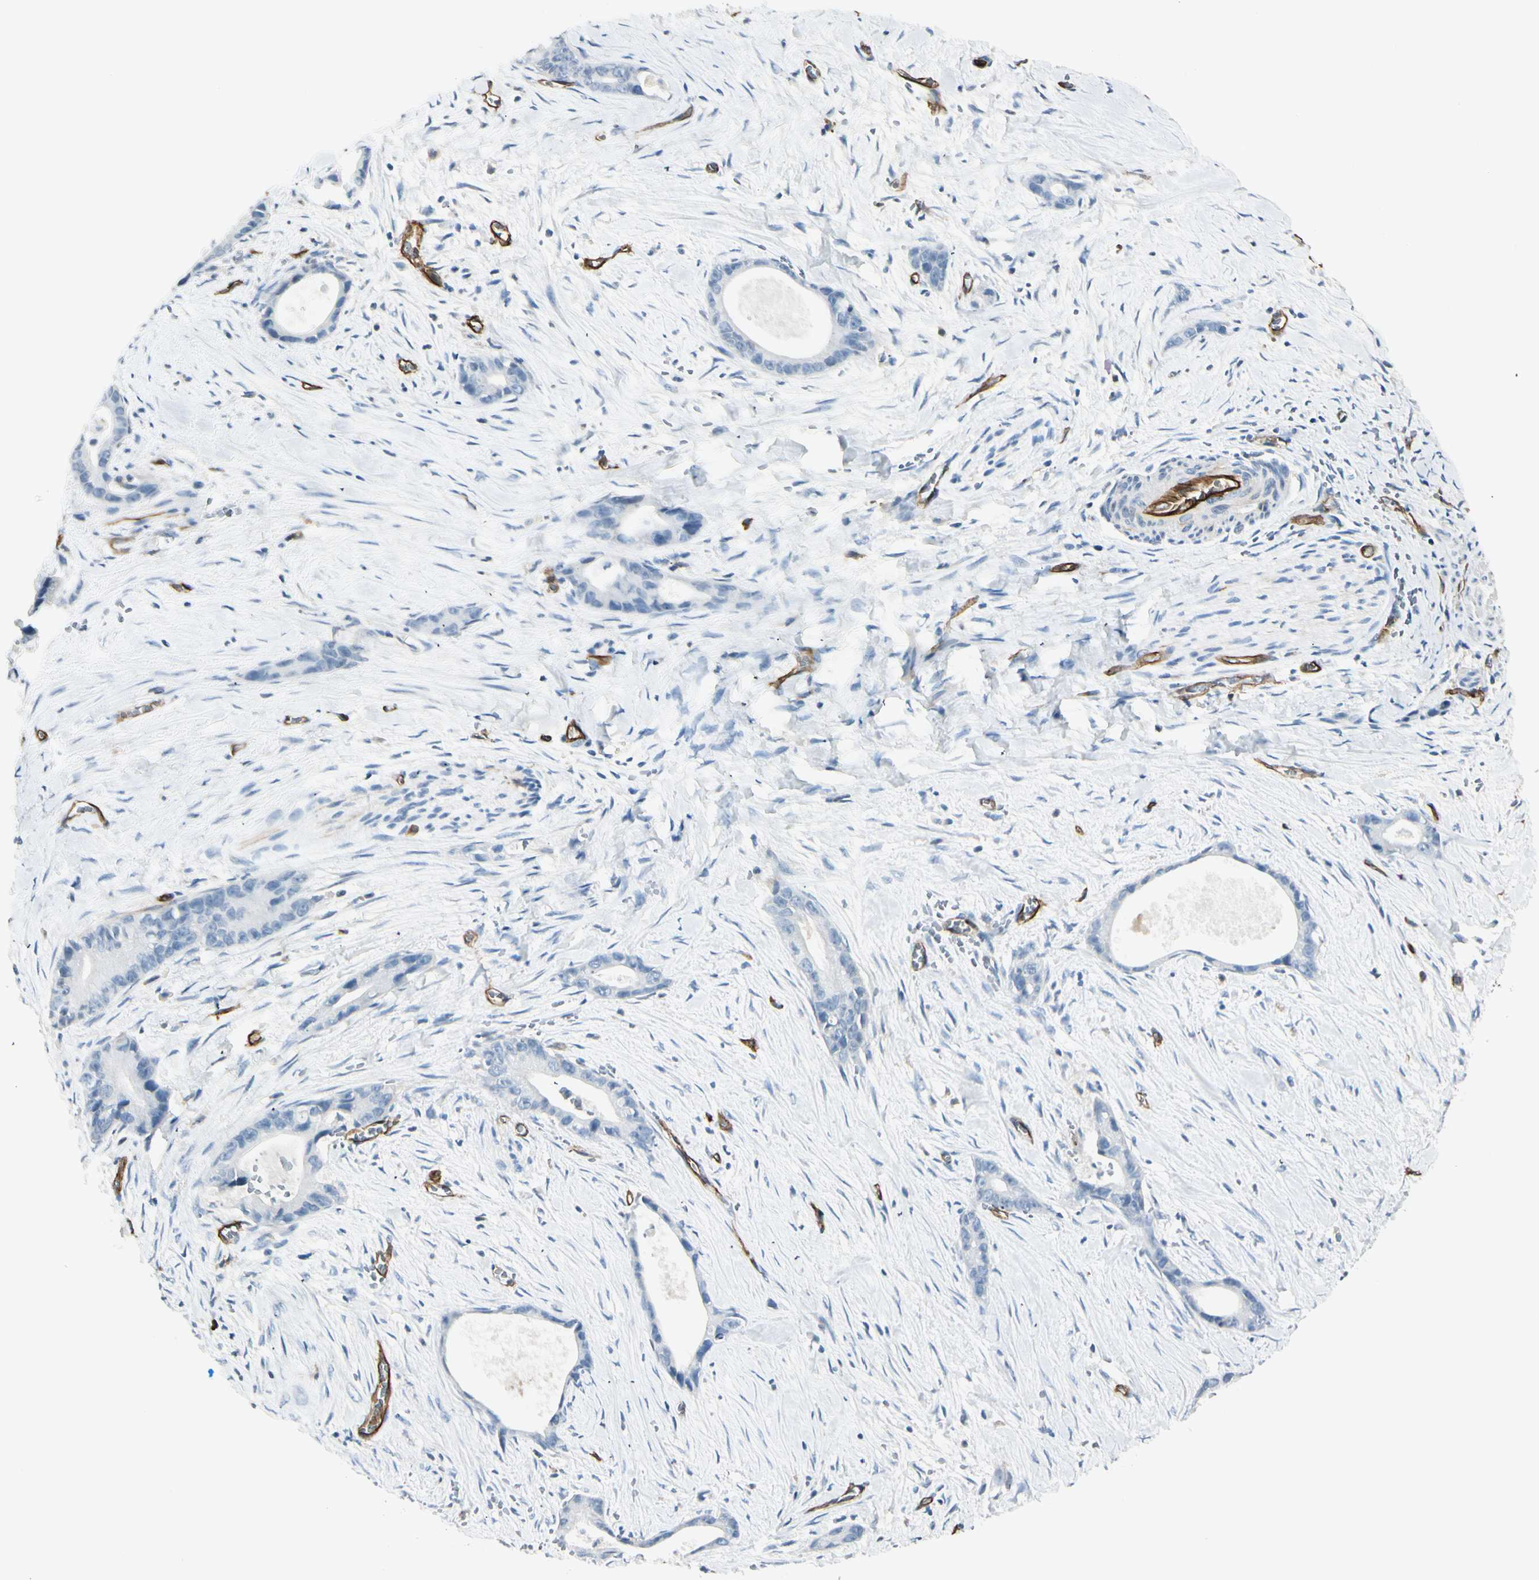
{"staining": {"intensity": "negative", "quantity": "none", "location": "none"}, "tissue": "liver cancer", "cell_type": "Tumor cells", "image_type": "cancer", "snomed": [{"axis": "morphology", "description": "Cholangiocarcinoma"}, {"axis": "topography", "description": "Liver"}], "caption": "The image demonstrates no staining of tumor cells in liver cancer. Nuclei are stained in blue.", "gene": "CD93", "patient": {"sex": "female", "age": 55}}